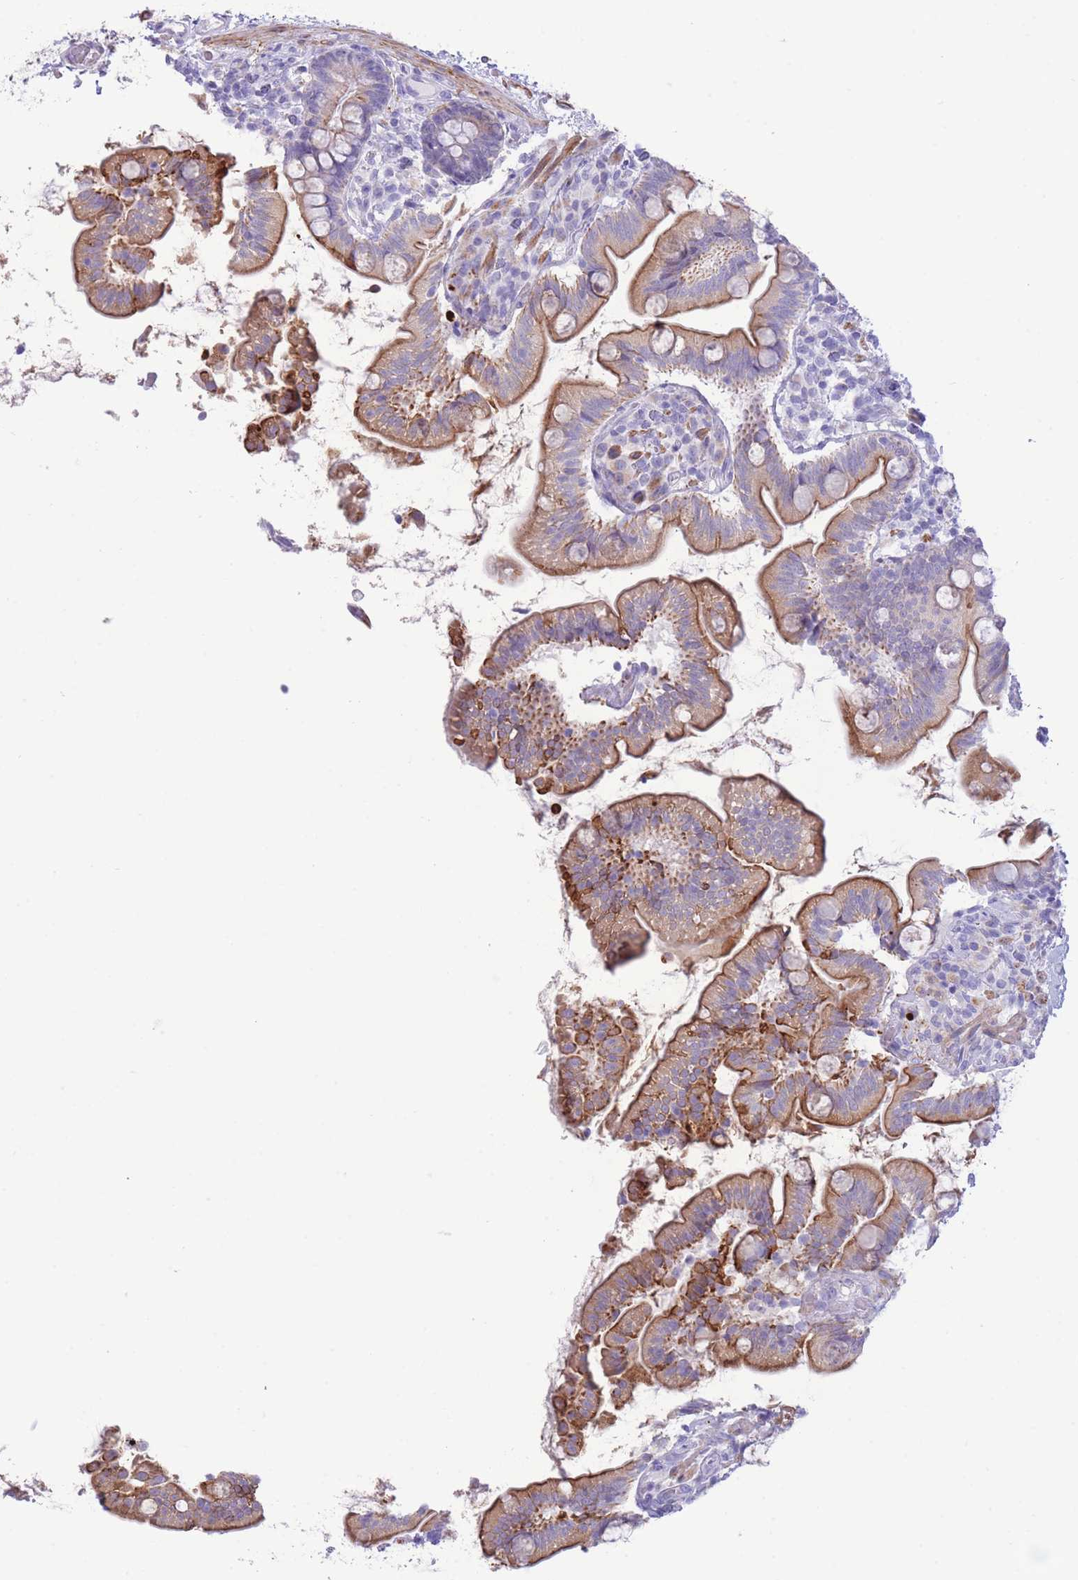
{"staining": {"intensity": "moderate", "quantity": ">75%", "location": "cytoplasmic/membranous"}, "tissue": "small intestine", "cell_type": "Glandular cells", "image_type": "normal", "snomed": [{"axis": "morphology", "description": "Normal tissue, NOS"}, {"axis": "topography", "description": "Small intestine"}], "caption": "Immunohistochemistry (IHC) staining of benign small intestine, which shows medium levels of moderate cytoplasmic/membranous staining in about >75% of glandular cells indicating moderate cytoplasmic/membranous protein expression. The staining was performed using DAB (brown) for protein detection and nuclei were counterstained in hematoxylin (blue).", "gene": "VWA8", "patient": {"sex": "female", "age": 64}}